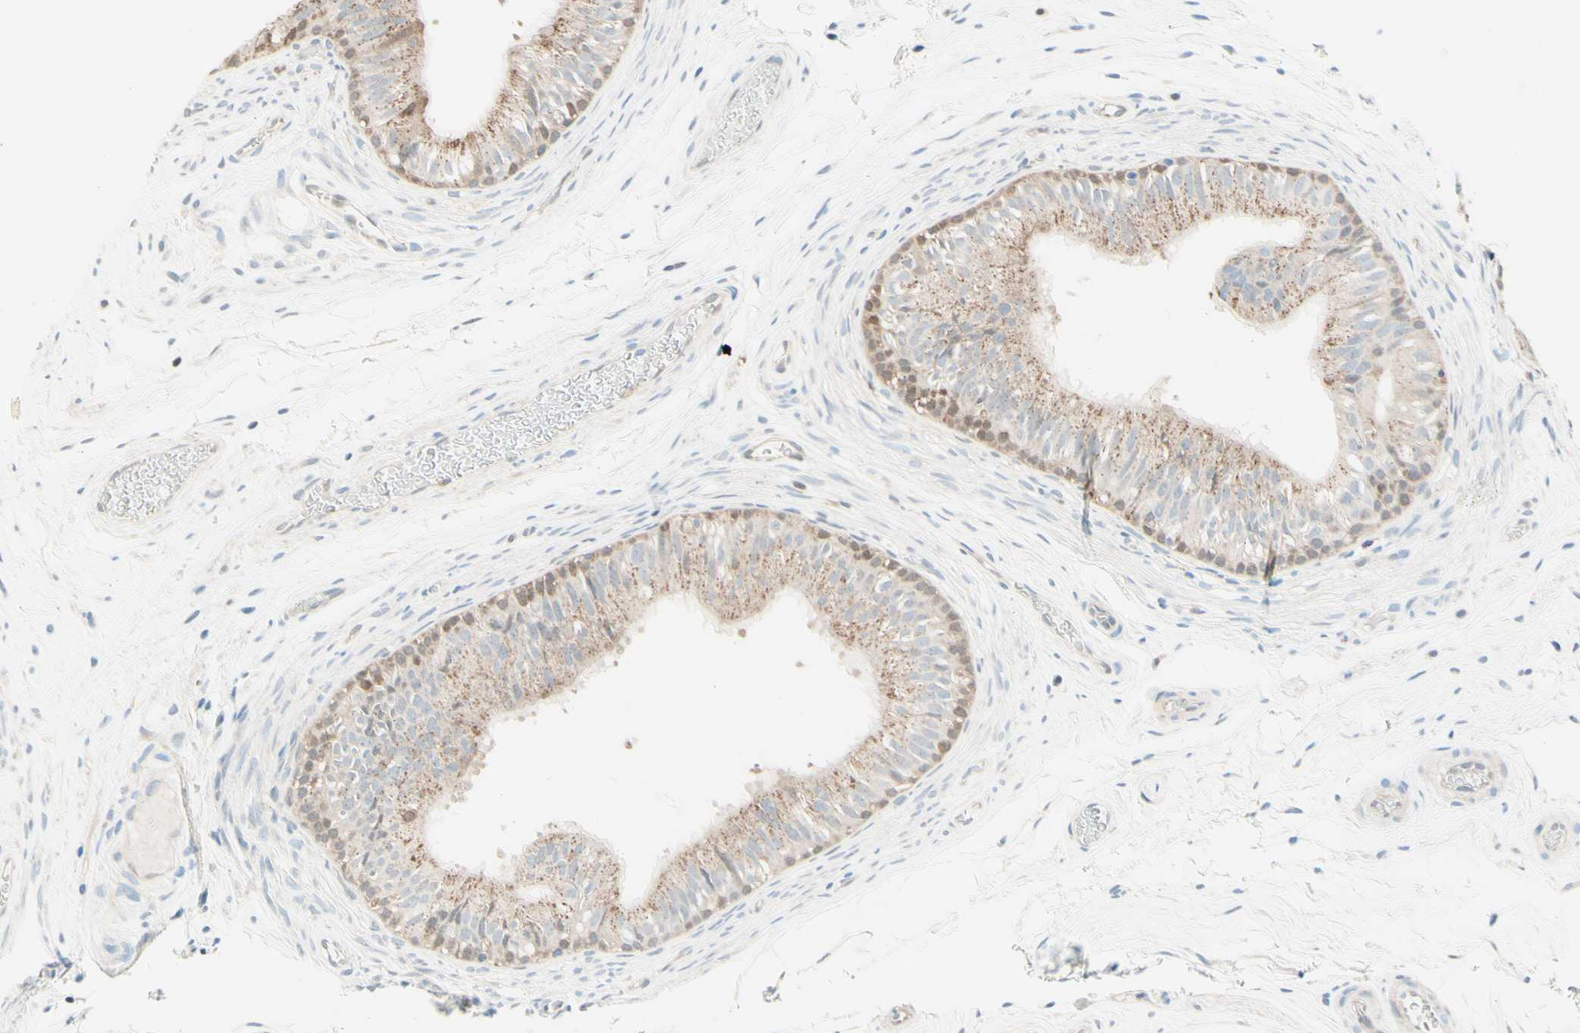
{"staining": {"intensity": "weak", "quantity": "<25%", "location": "nuclear"}, "tissue": "epididymis", "cell_type": "Glandular cells", "image_type": "normal", "snomed": [{"axis": "morphology", "description": "Normal tissue, NOS"}, {"axis": "topography", "description": "Epididymis"}], "caption": "Immunohistochemistry of normal human epididymis exhibits no staining in glandular cells. (DAB immunohistochemistry, high magnification).", "gene": "UPK3B", "patient": {"sex": "male", "age": 36}}